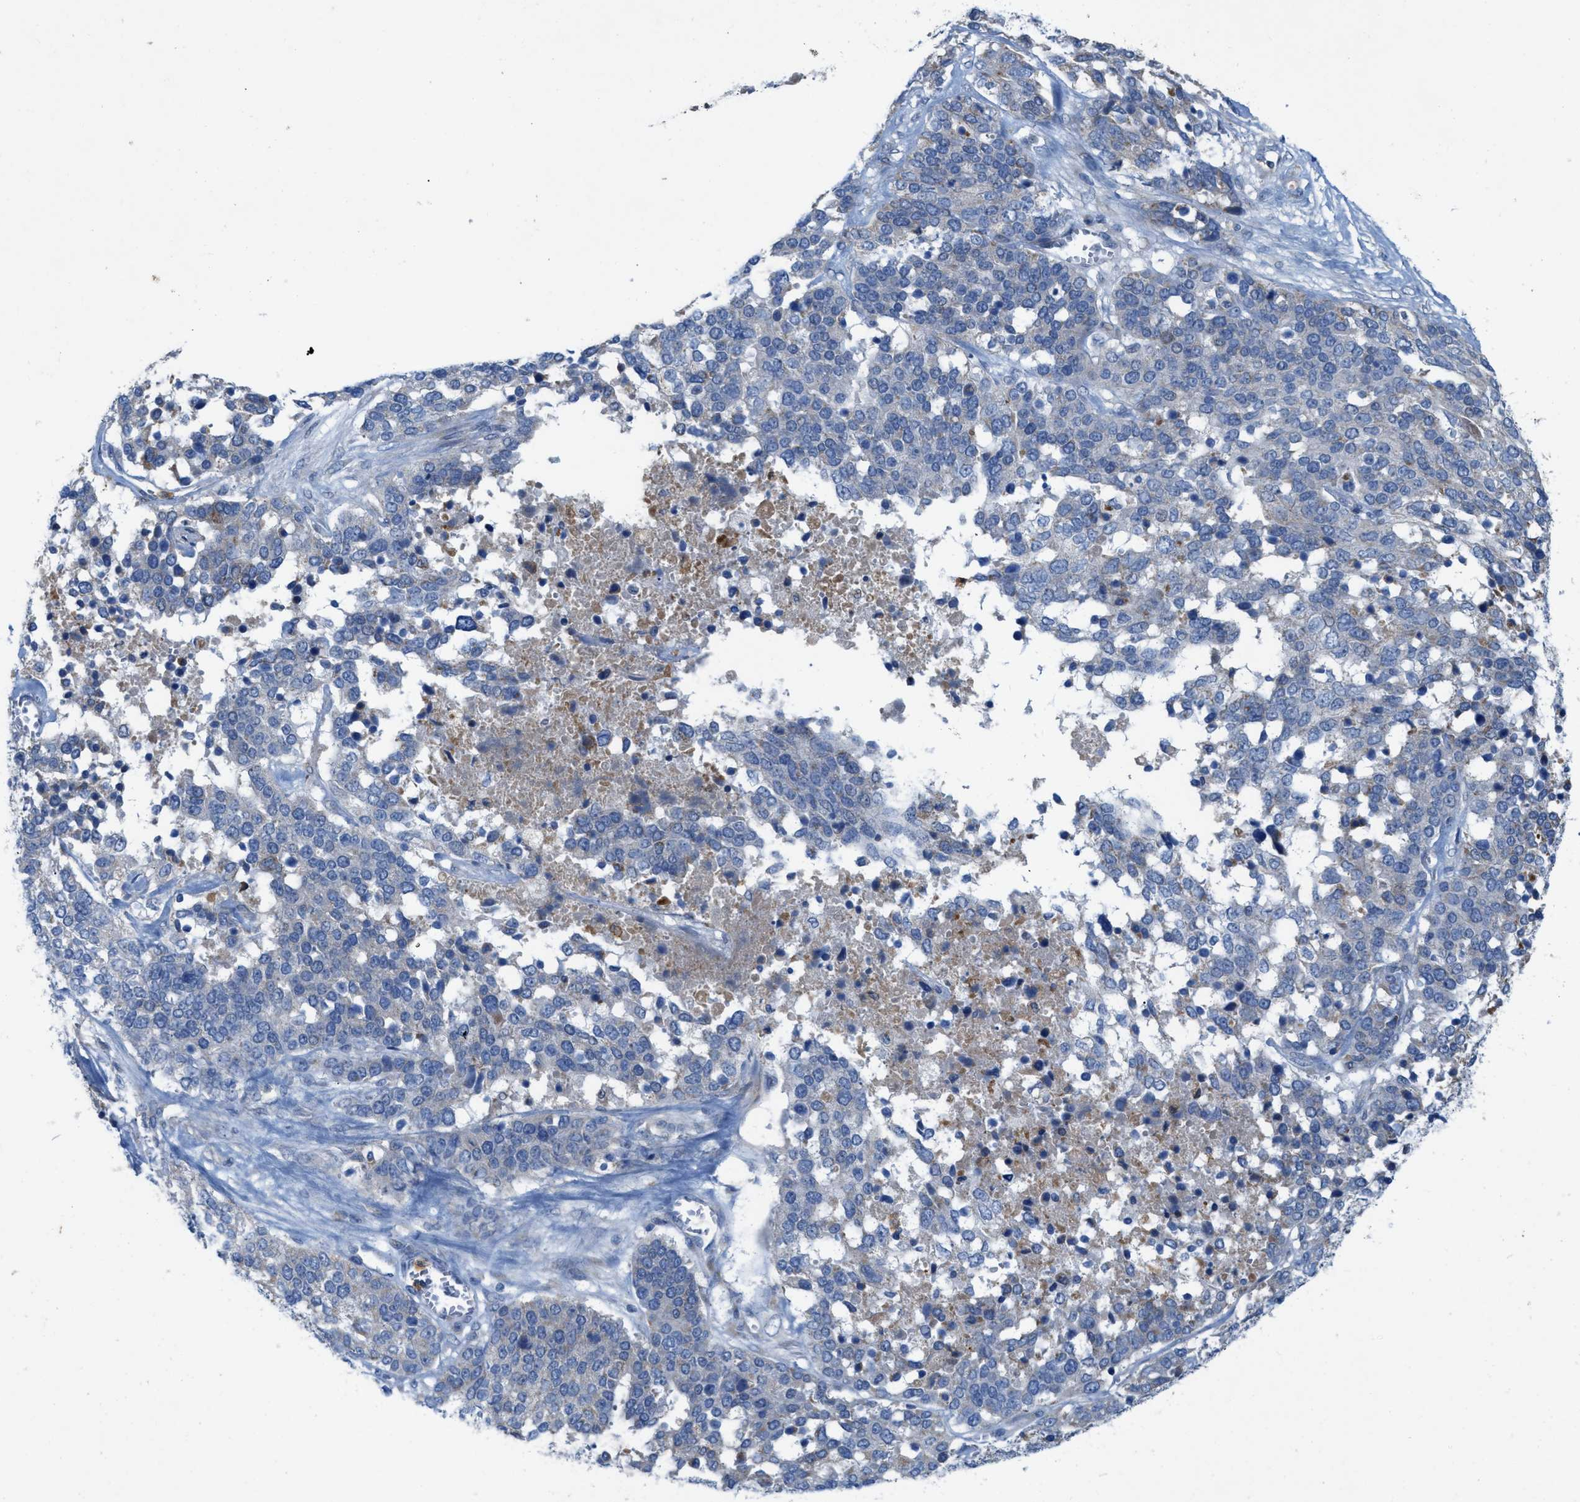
{"staining": {"intensity": "negative", "quantity": "none", "location": "none"}, "tissue": "ovarian cancer", "cell_type": "Tumor cells", "image_type": "cancer", "snomed": [{"axis": "morphology", "description": "Cystadenocarcinoma, serous, NOS"}, {"axis": "topography", "description": "Ovary"}], "caption": "This is an immunohistochemistry image of human ovarian cancer. There is no positivity in tumor cells.", "gene": "PLPPR5", "patient": {"sex": "female", "age": 44}}